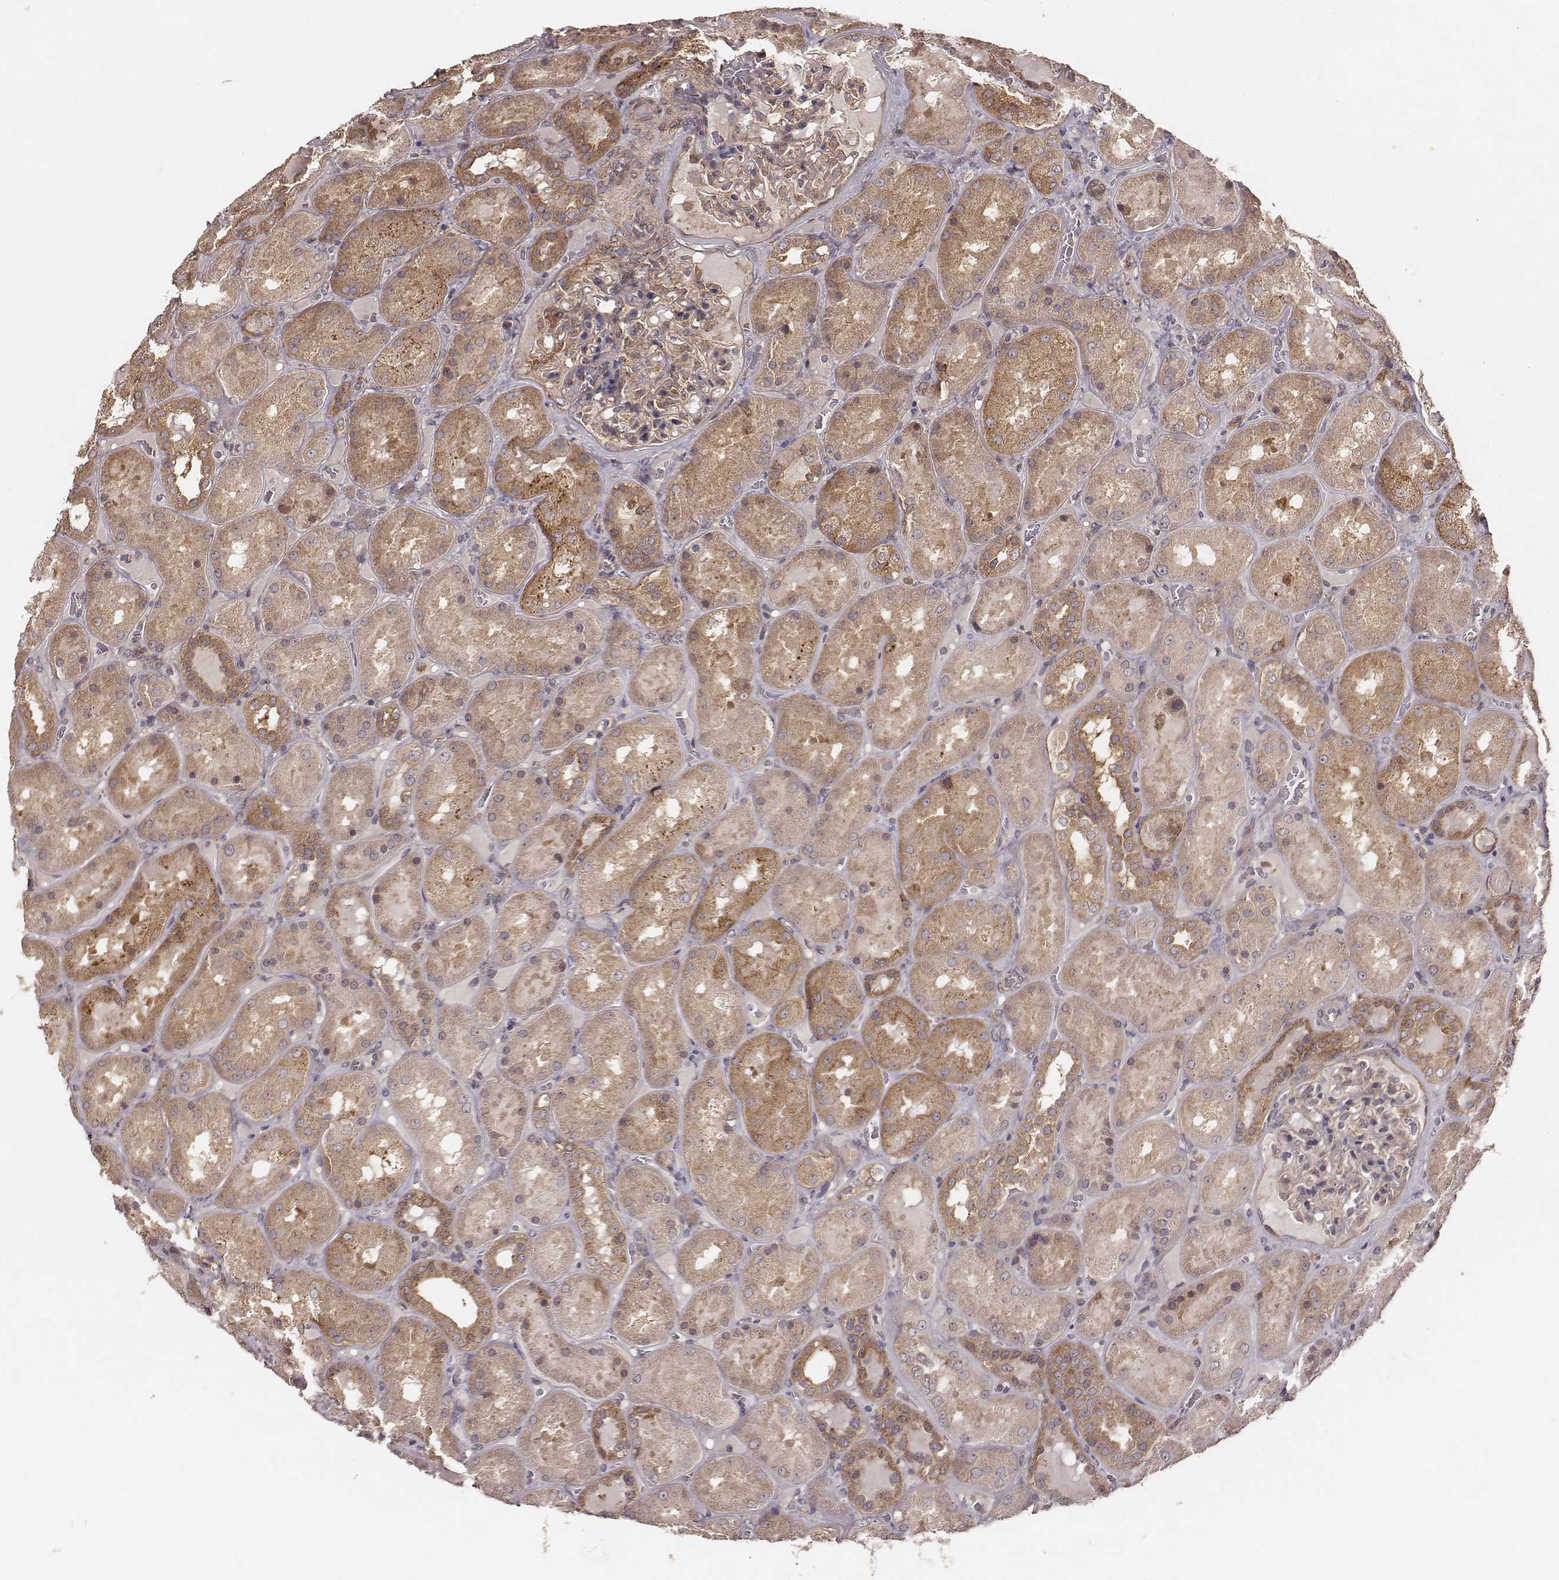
{"staining": {"intensity": "weak", "quantity": "25%-75%", "location": "cytoplasmic/membranous"}, "tissue": "kidney", "cell_type": "Cells in glomeruli", "image_type": "normal", "snomed": [{"axis": "morphology", "description": "Normal tissue, NOS"}, {"axis": "topography", "description": "Kidney"}], "caption": "Immunohistochemical staining of benign kidney shows 25%-75% levels of weak cytoplasmic/membranous protein expression in approximately 25%-75% of cells in glomeruli.", "gene": "VPS26A", "patient": {"sex": "male", "age": 73}}